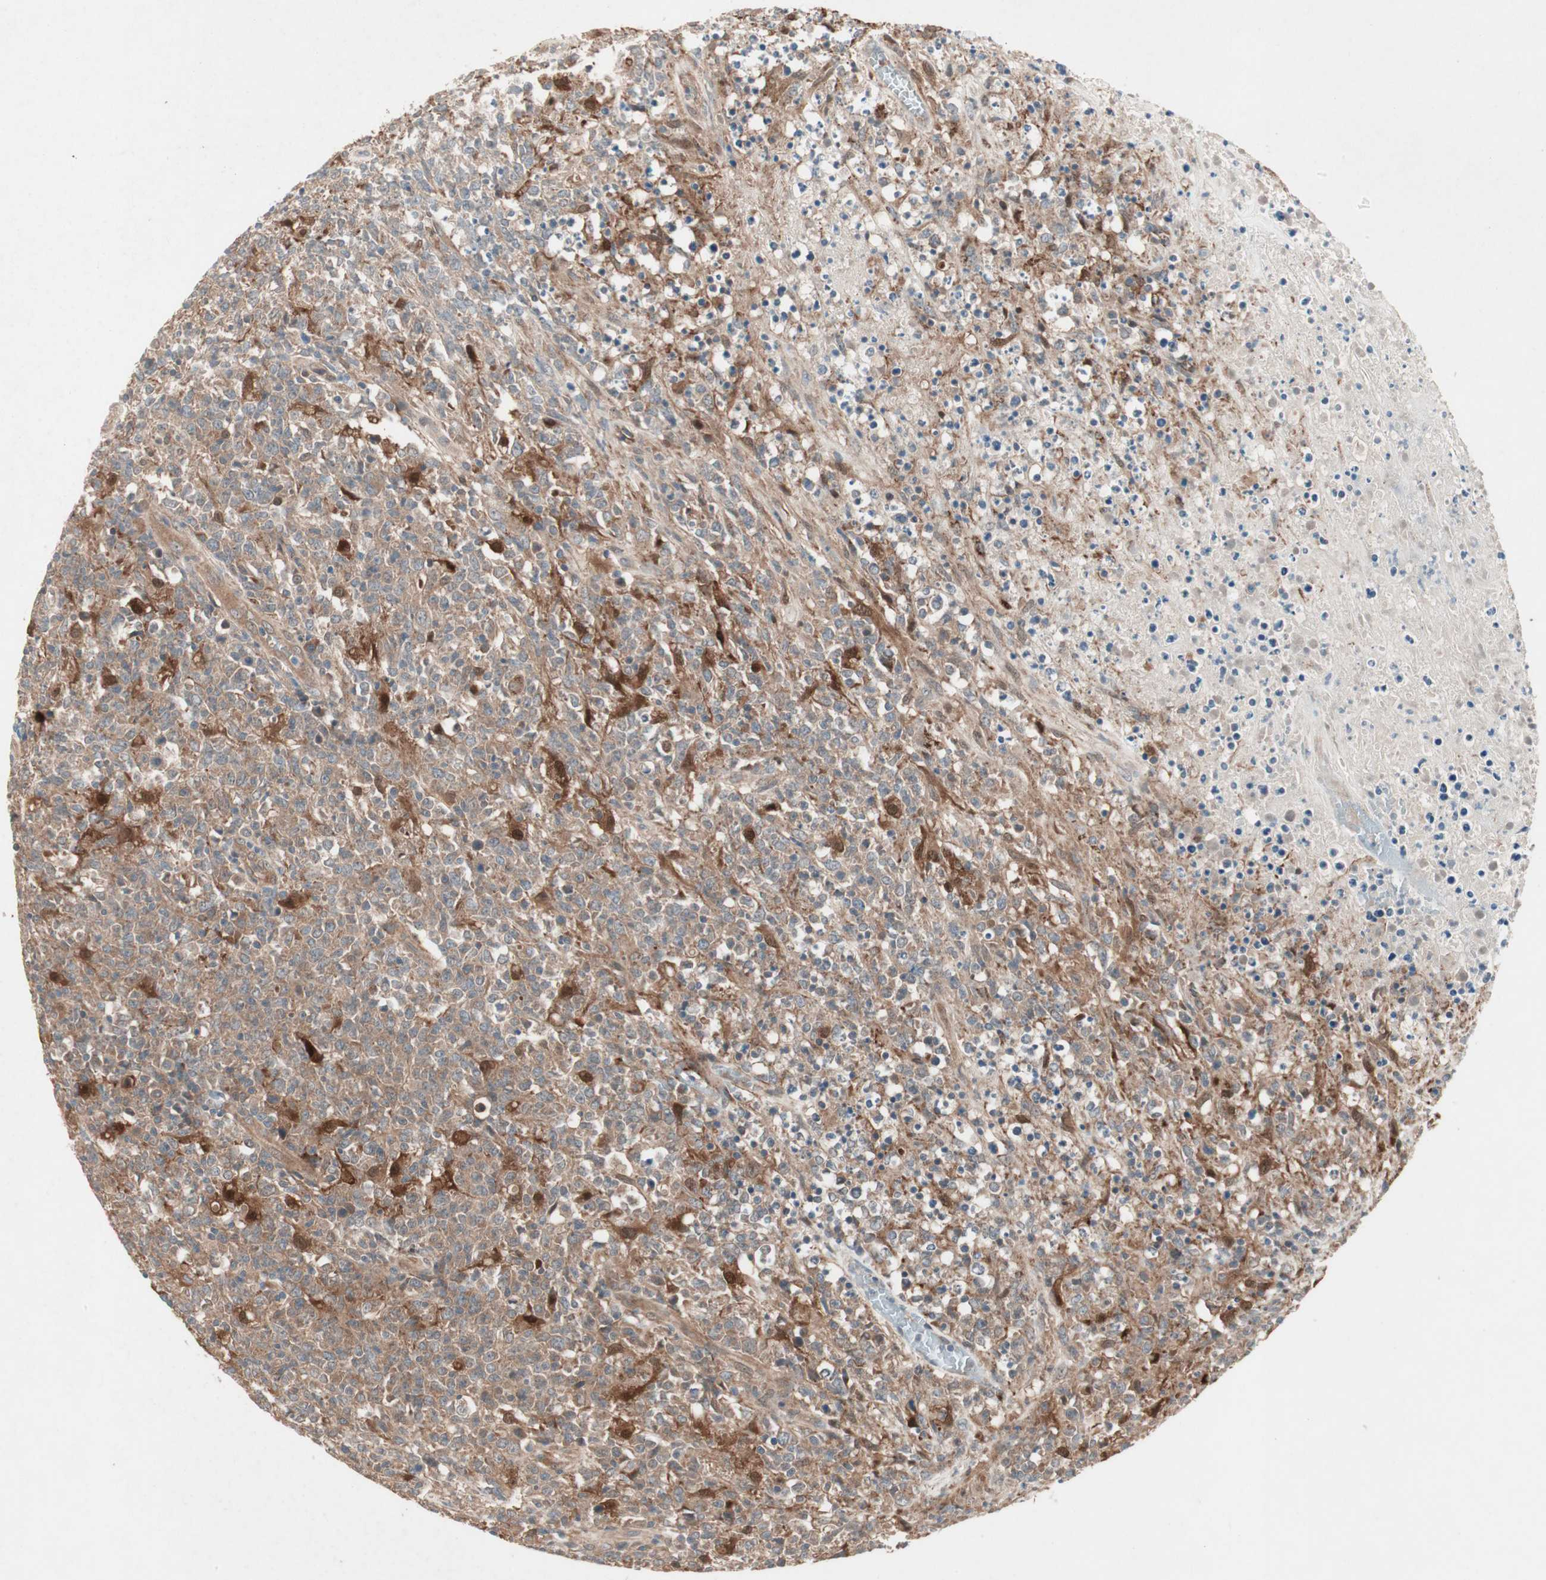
{"staining": {"intensity": "weak", "quantity": "25%-75%", "location": "cytoplasmic/membranous"}, "tissue": "lymphoma", "cell_type": "Tumor cells", "image_type": "cancer", "snomed": [{"axis": "morphology", "description": "Malignant lymphoma, non-Hodgkin's type, High grade"}, {"axis": "topography", "description": "Lymph node"}], "caption": "Brown immunohistochemical staining in malignant lymphoma, non-Hodgkin's type (high-grade) demonstrates weak cytoplasmic/membranous staining in approximately 25%-75% of tumor cells.", "gene": "SDSL", "patient": {"sex": "female", "age": 84}}